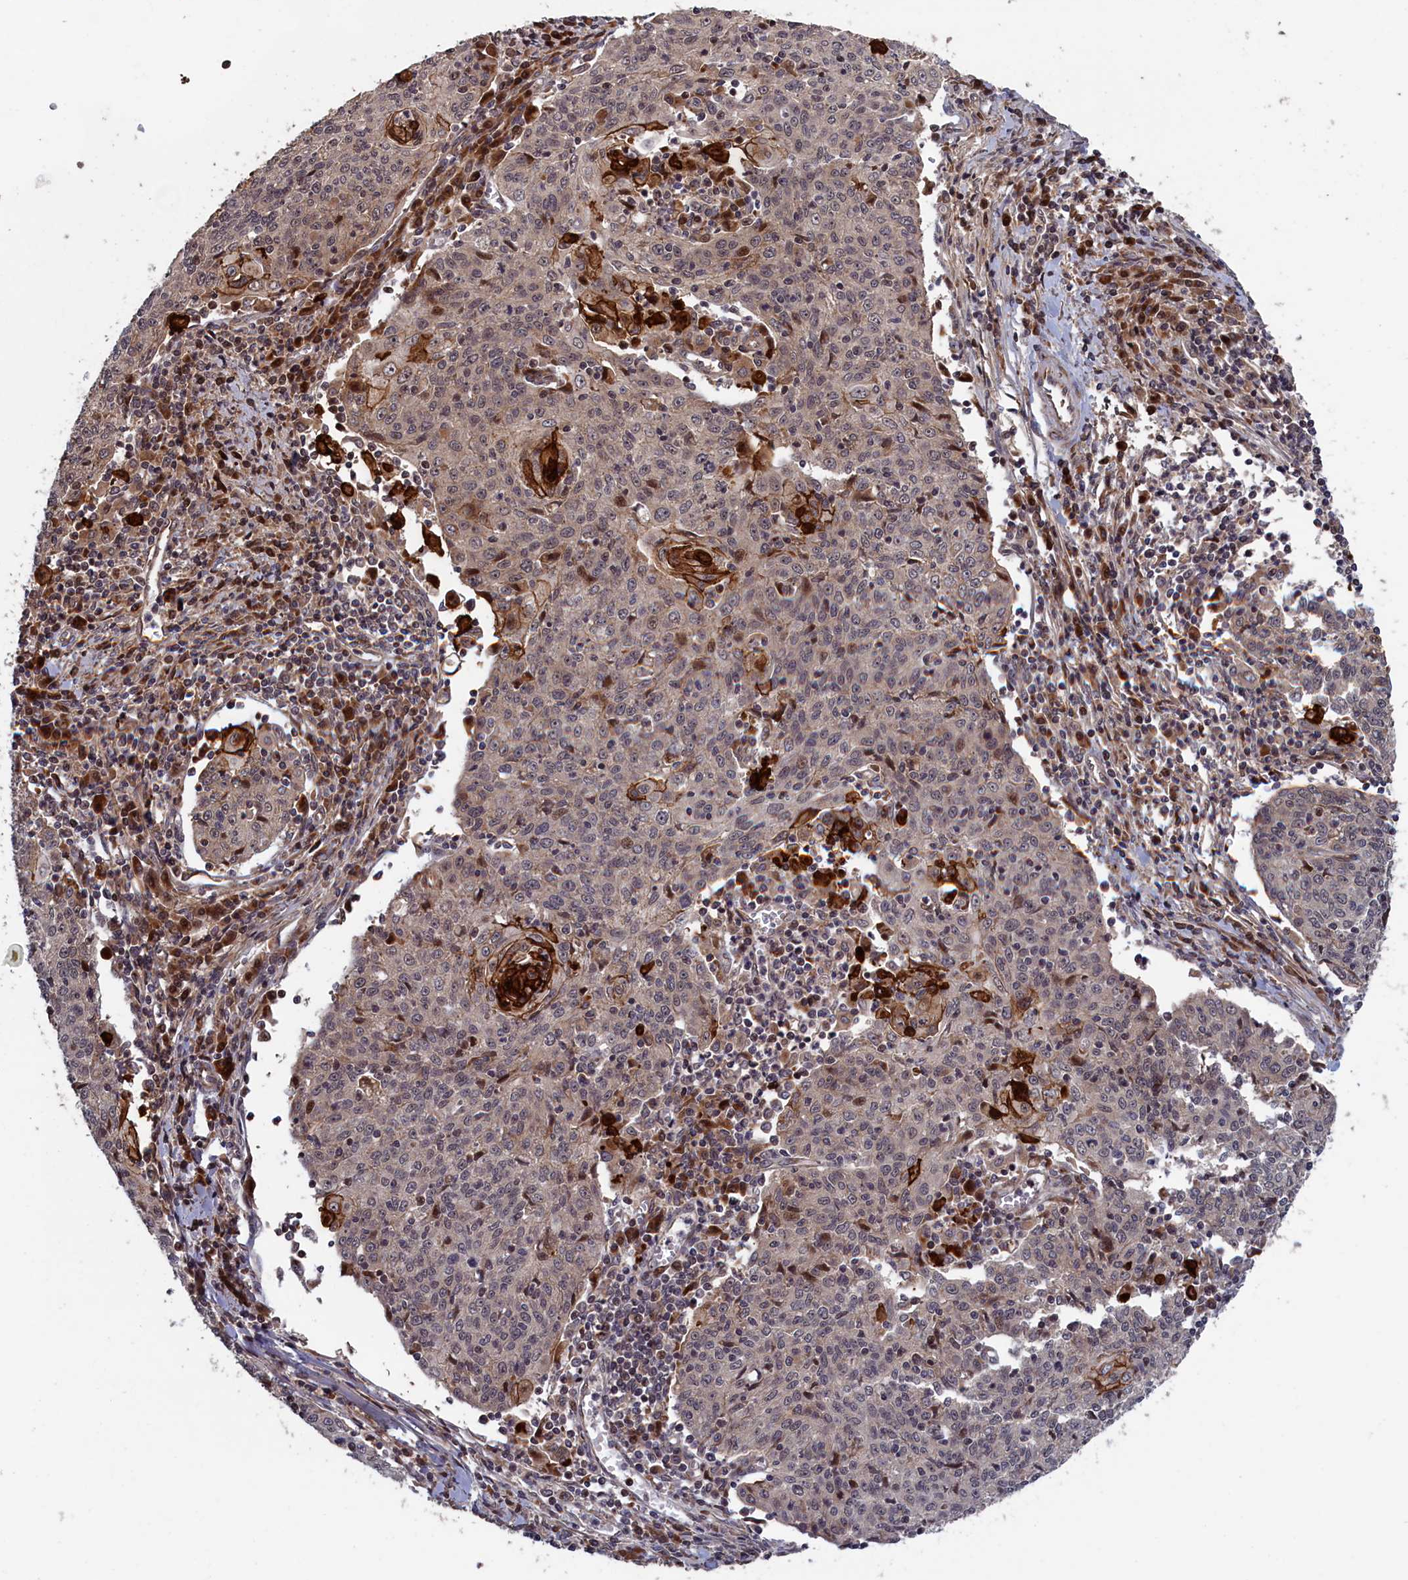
{"staining": {"intensity": "moderate", "quantity": "<25%", "location": "cytoplasmic/membranous"}, "tissue": "cervical cancer", "cell_type": "Tumor cells", "image_type": "cancer", "snomed": [{"axis": "morphology", "description": "Squamous cell carcinoma, NOS"}, {"axis": "topography", "description": "Cervix"}], "caption": "Protein staining by IHC reveals moderate cytoplasmic/membranous positivity in about <25% of tumor cells in cervical cancer (squamous cell carcinoma).", "gene": "LSG1", "patient": {"sex": "female", "age": 48}}